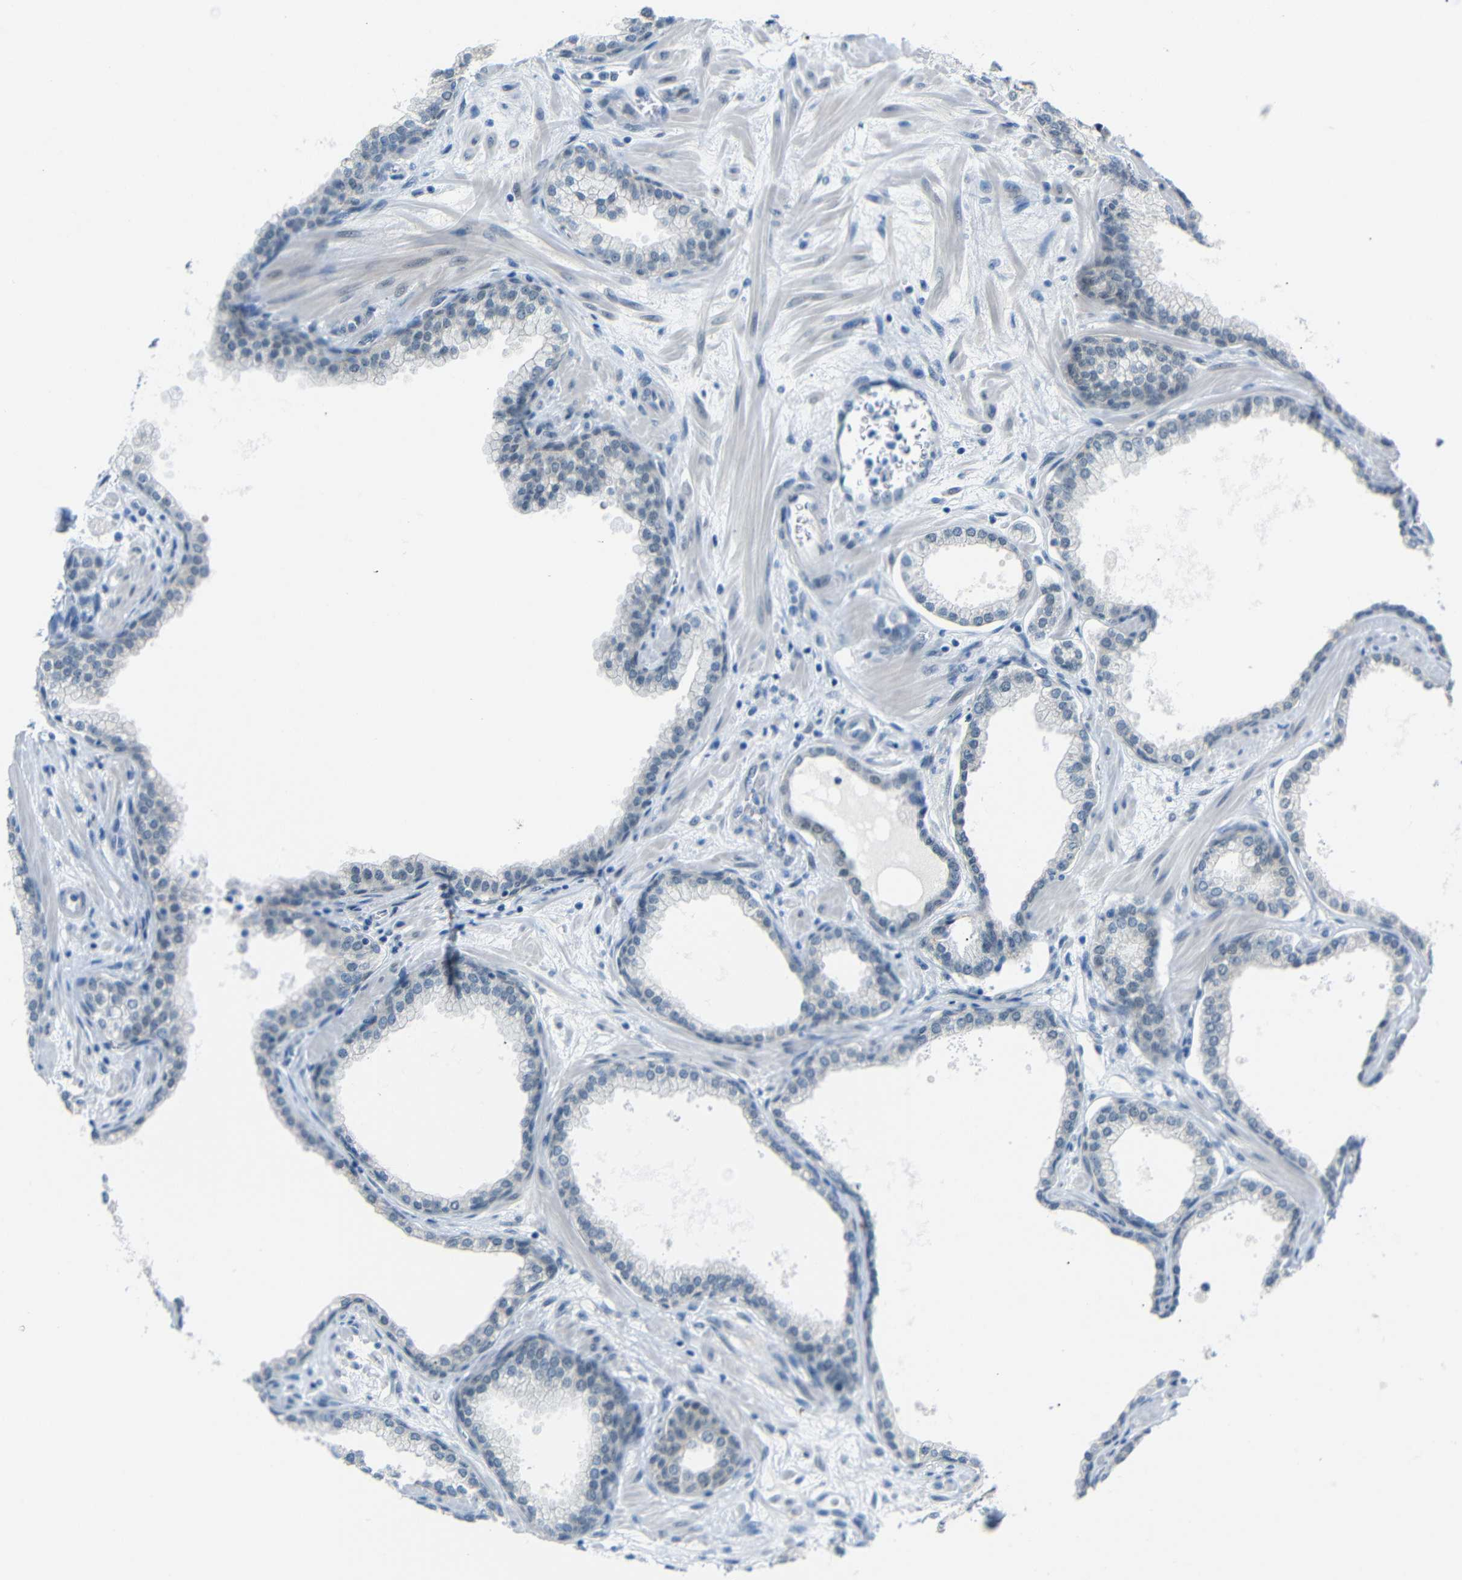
{"staining": {"intensity": "weak", "quantity": "<25%", "location": "cytoplasmic/membranous,nuclear"}, "tissue": "prostate", "cell_type": "Glandular cells", "image_type": "normal", "snomed": [{"axis": "morphology", "description": "Normal tissue, NOS"}, {"axis": "morphology", "description": "Urothelial carcinoma, Low grade"}, {"axis": "topography", "description": "Urinary bladder"}, {"axis": "topography", "description": "Prostate"}], "caption": "Immunohistochemistry of normal human prostate displays no staining in glandular cells. The staining was performed using DAB to visualize the protein expression in brown, while the nuclei were stained in blue with hematoxylin (Magnification: 20x).", "gene": "GPR158", "patient": {"sex": "male", "age": 60}}